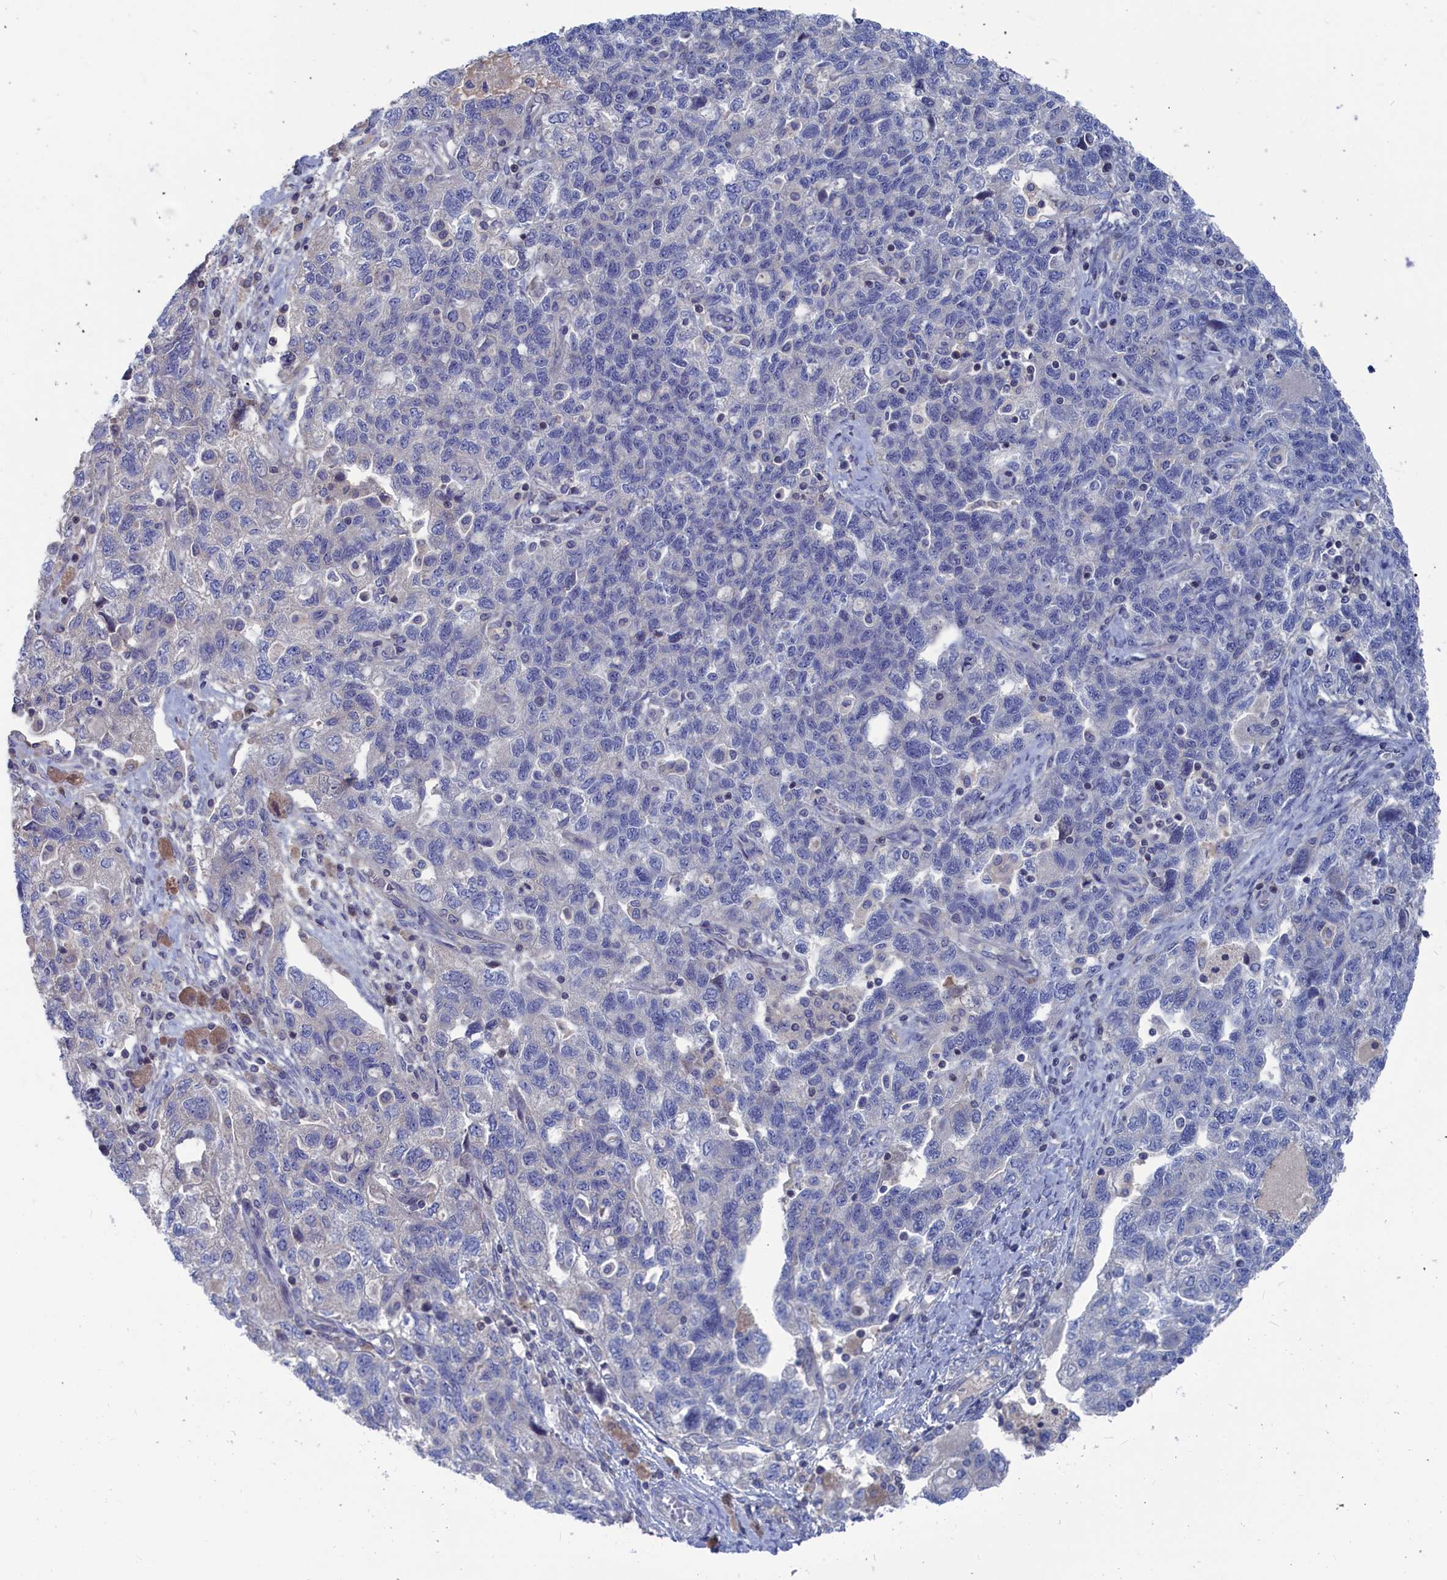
{"staining": {"intensity": "negative", "quantity": "none", "location": "none"}, "tissue": "ovarian cancer", "cell_type": "Tumor cells", "image_type": "cancer", "snomed": [{"axis": "morphology", "description": "Carcinoma, NOS"}, {"axis": "morphology", "description": "Cystadenocarcinoma, serous, NOS"}, {"axis": "topography", "description": "Ovary"}], "caption": "Protein analysis of ovarian carcinoma reveals no significant positivity in tumor cells. The staining is performed using DAB (3,3'-diaminobenzidine) brown chromogen with nuclei counter-stained in using hematoxylin.", "gene": "CEND1", "patient": {"sex": "female", "age": 69}}